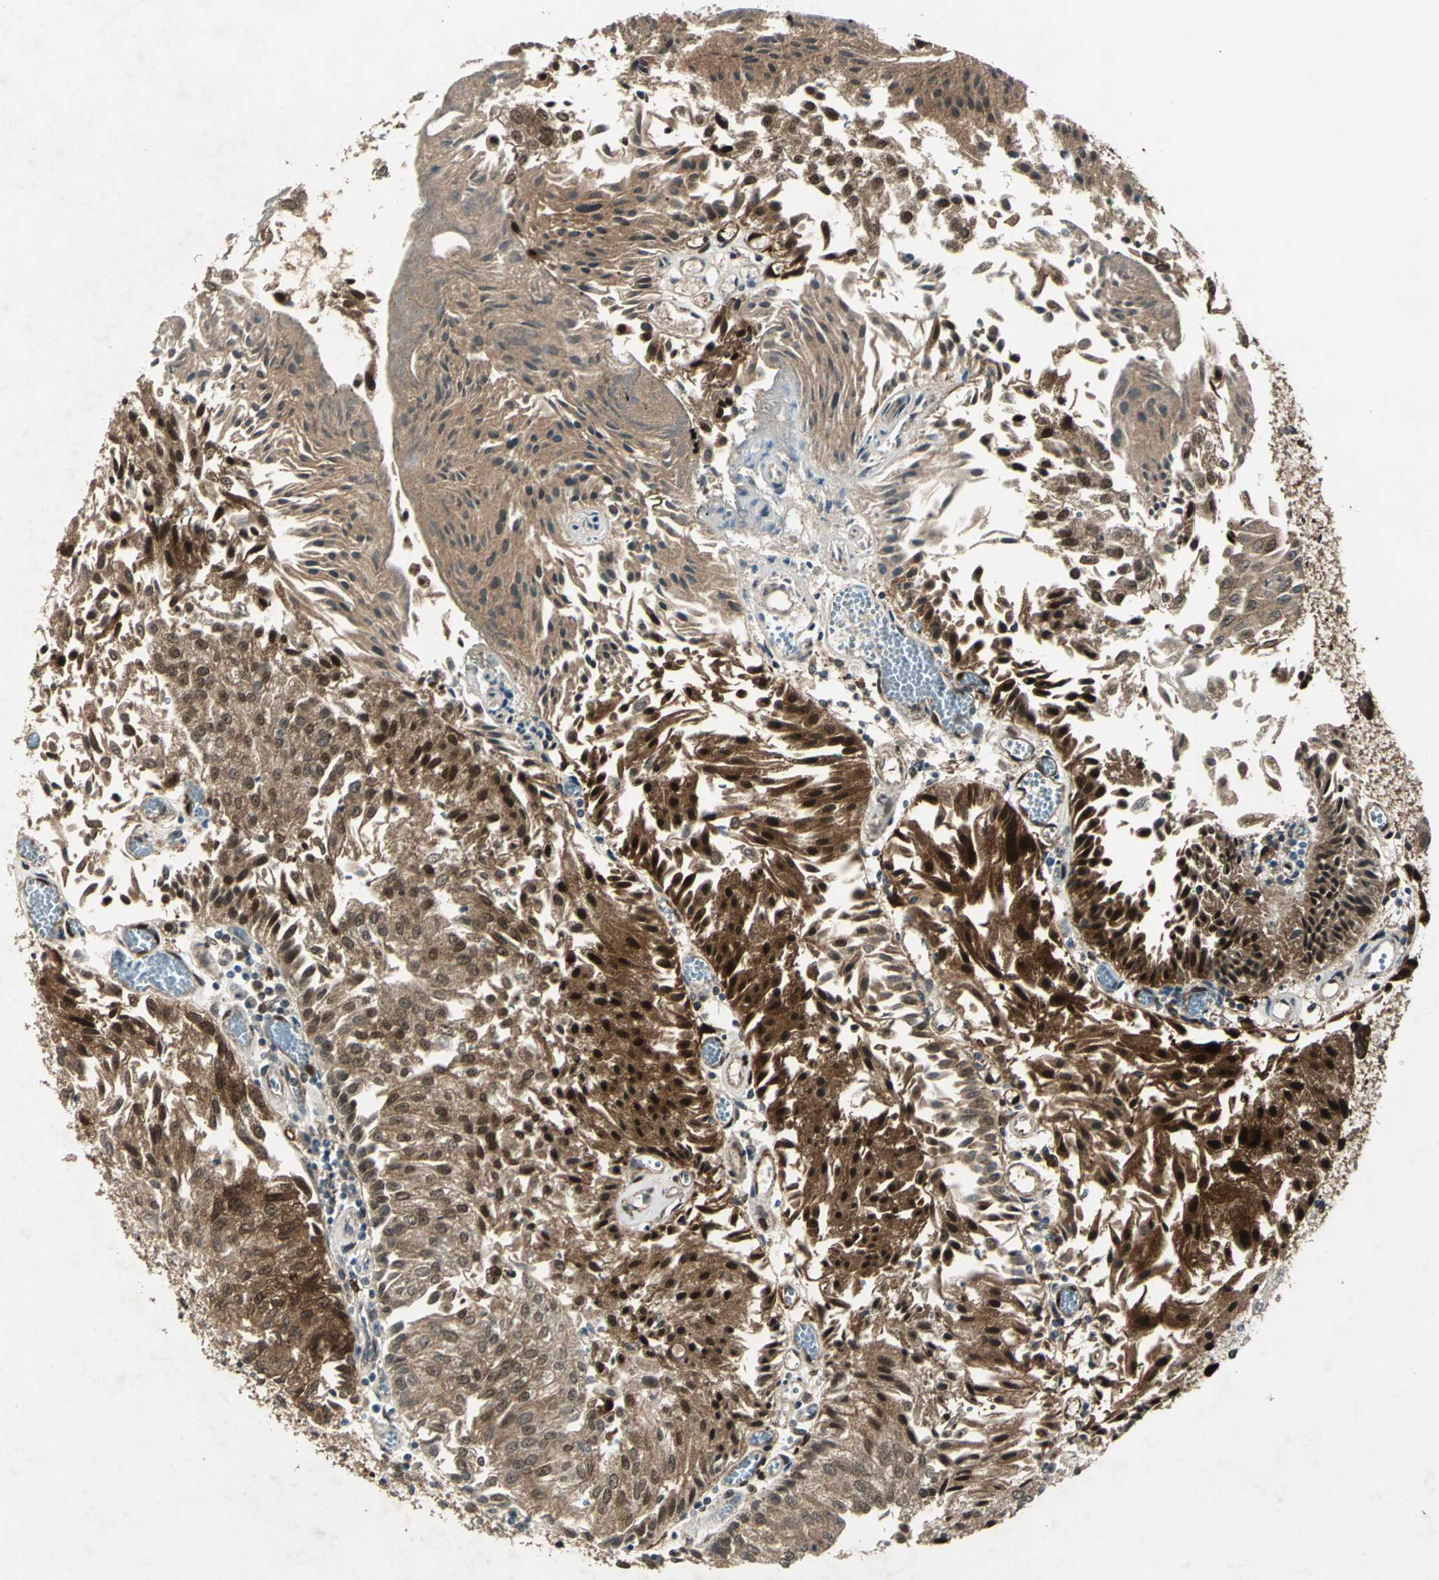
{"staining": {"intensity": "strong", "quantity": ">75%", "location": "cytoplasmic/membranous,nuclear"}, "tissue": "urothelial cancer", "cell_type": "Tumor cells", "image_type": "cancer", "snomed": [{"axis": "morphology", "description": "Urothelial carcinoma, Low grade"}, {"axis": "topography", "description": "Urinary bladder"}], "caption": "Immunohistochemical staining of human urothelial carcinoma (low-grade) exhibits high levels of strong cytoplasmic/membranous and nuclear staining in approximately >75% of tumor cells. The staining was performed using DAB (3,3'-diaminobenzidine) to visualize the protein expression in brown, while the nuclei were stained in blue with hematoxylin (Magnification: 20x).", "gene": "RRM2B", "patient": {"sex": "male", "age": 86}}